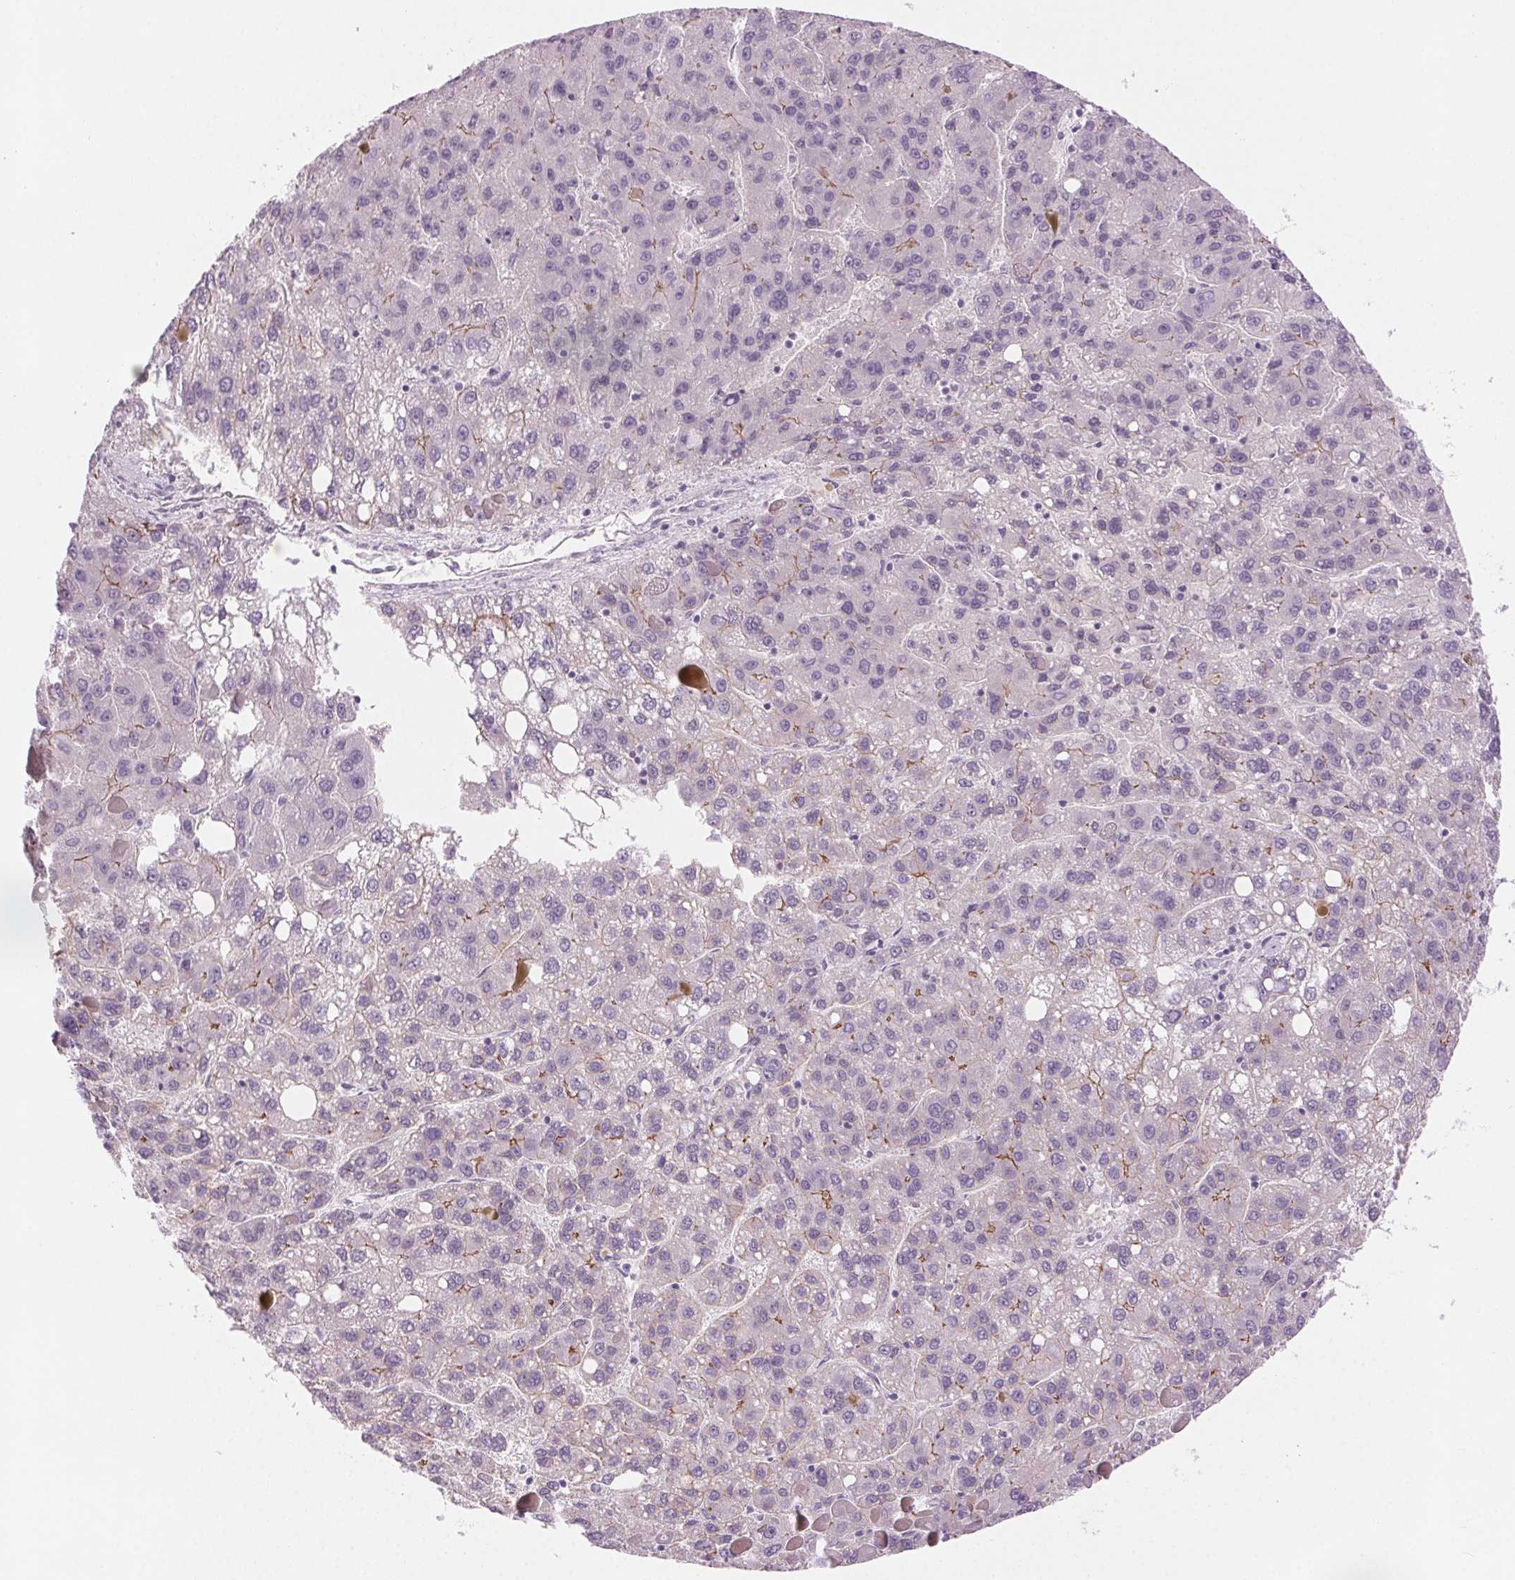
{"staining": {"intensity": "weak", "quantity": "<25%", "location": "cytoplasmic/membranous"}, "tissue": "liver cancer", "cell_type": "Tumor cells", "image_type": "cancer", "snomed": [{"axis": "morphology", "description": "Carcinoma, Hepatocellular, NOS"}, {"axis": "topography", "description": "Liver"}], "caption": "Immunohistochemistry of liver cancer exhibits no positivity in tumor cells. Nuclei are stained in blue.", "gene": "HSF5", "patient": {"sex": "female", "age": 82}}